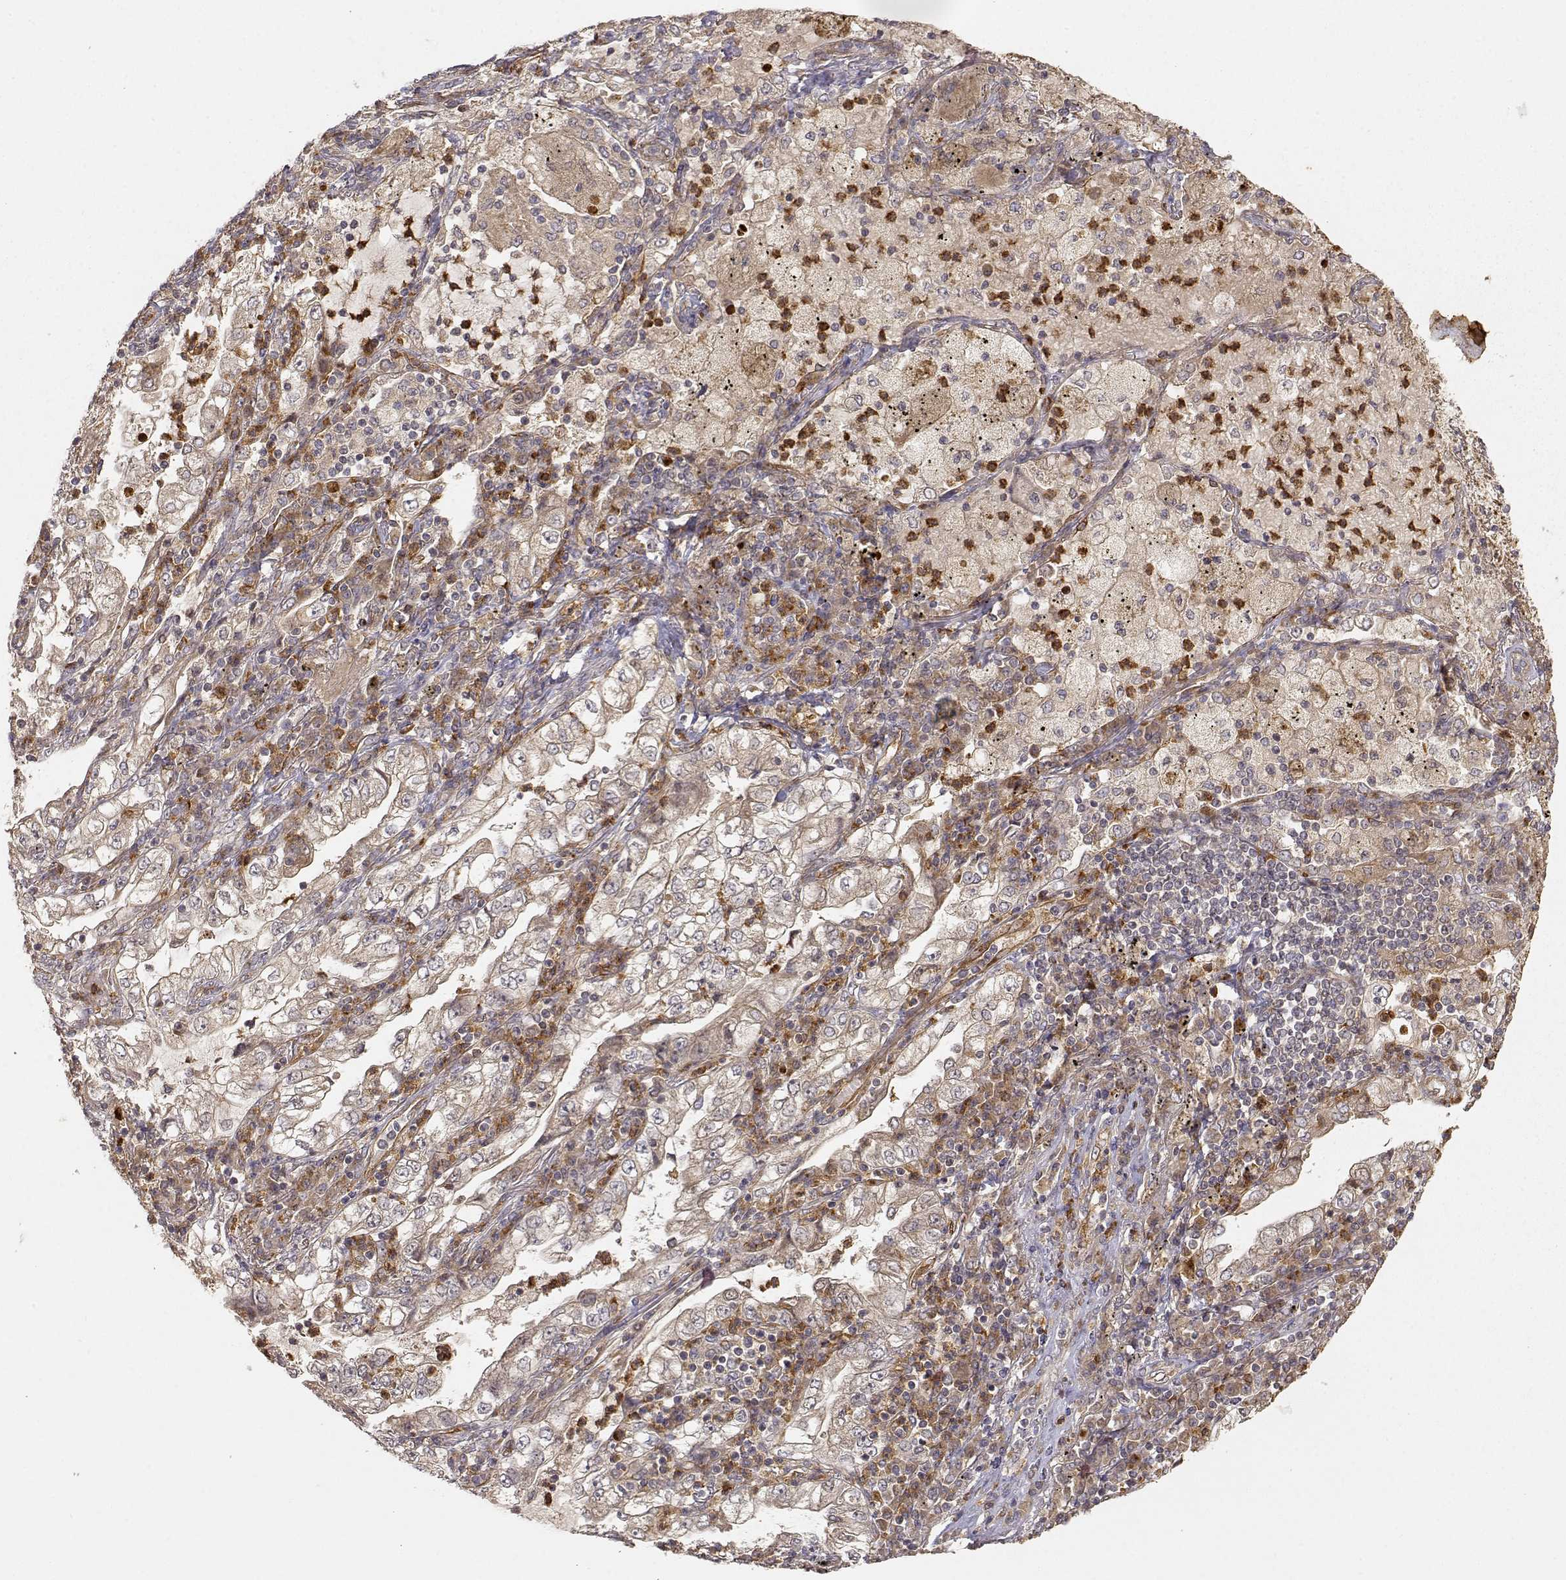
{"staining": {"intensity": "weak", "quantity": ">75%", "location": "cytoplasmic/membranous"}, "tissue": "lung cancer", "cell_type": "Tumor cells", "image_type": "cancer", "snomed": [{"axis": "morphology", "description": "Adenocarcinoma, NOS"}, {"axis": "topography", "description": "Lung"}], "caption": "A histopathology image showing weak cytoplasmic/membranous staining in approximately >75% of tumor cells in lung cancer, as visualized by brown immunohistochemical staining.", "gene": "CDK5RAP2", "patient": {"sex": "female", "age": 73}}